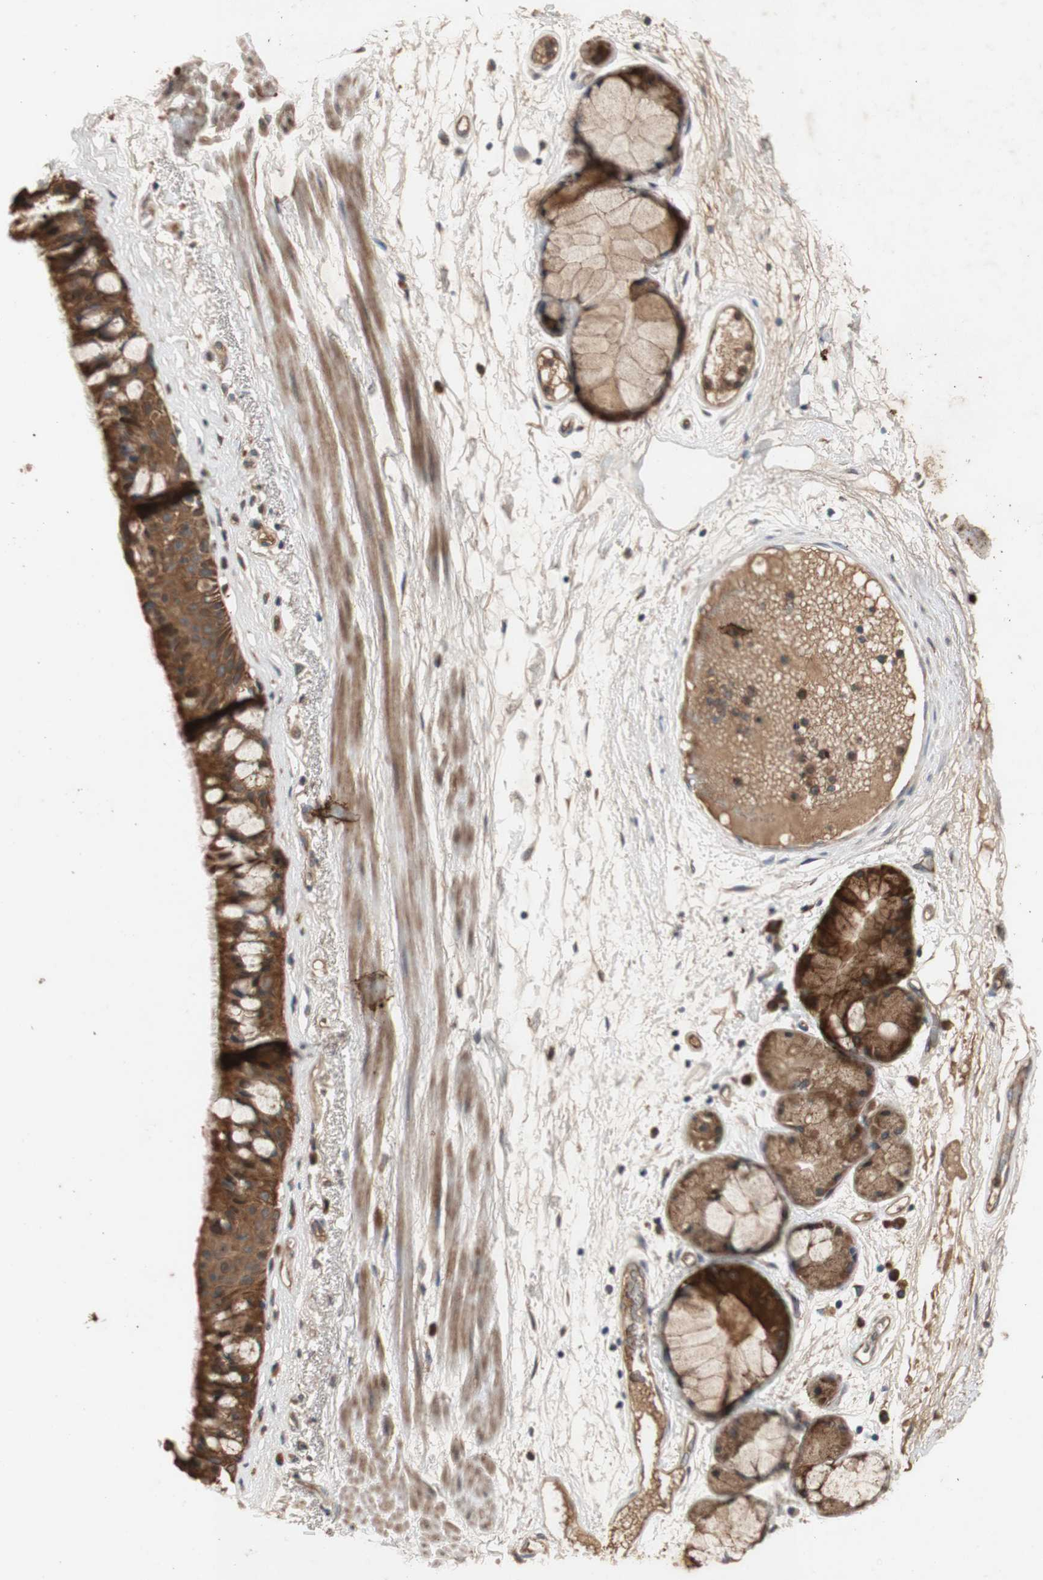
{"staining": {"intensity": "strong", "quantity": ">75%", "location": "cytoplasmic/membranous"}, "tissue": "bronchus", "cell_type": "Respiratory epithelial cells", "image_type": "normal", "snomed": [{"axis": "morphology", "description": "Normal tissue, NOS"}, {"axis": "topography", "description": "Bronchus"}], "caption": "Bronchus stained with immunohistochemistry (IHC) shows strong cytoplasmic/membranous positivity in about >75% of respiratory epithelial cells. (DAB IHC, brown staining for protein, blue staining for nuclei).", "gene": "PKN1", "patient": {"sex": "male", "age": 66}}